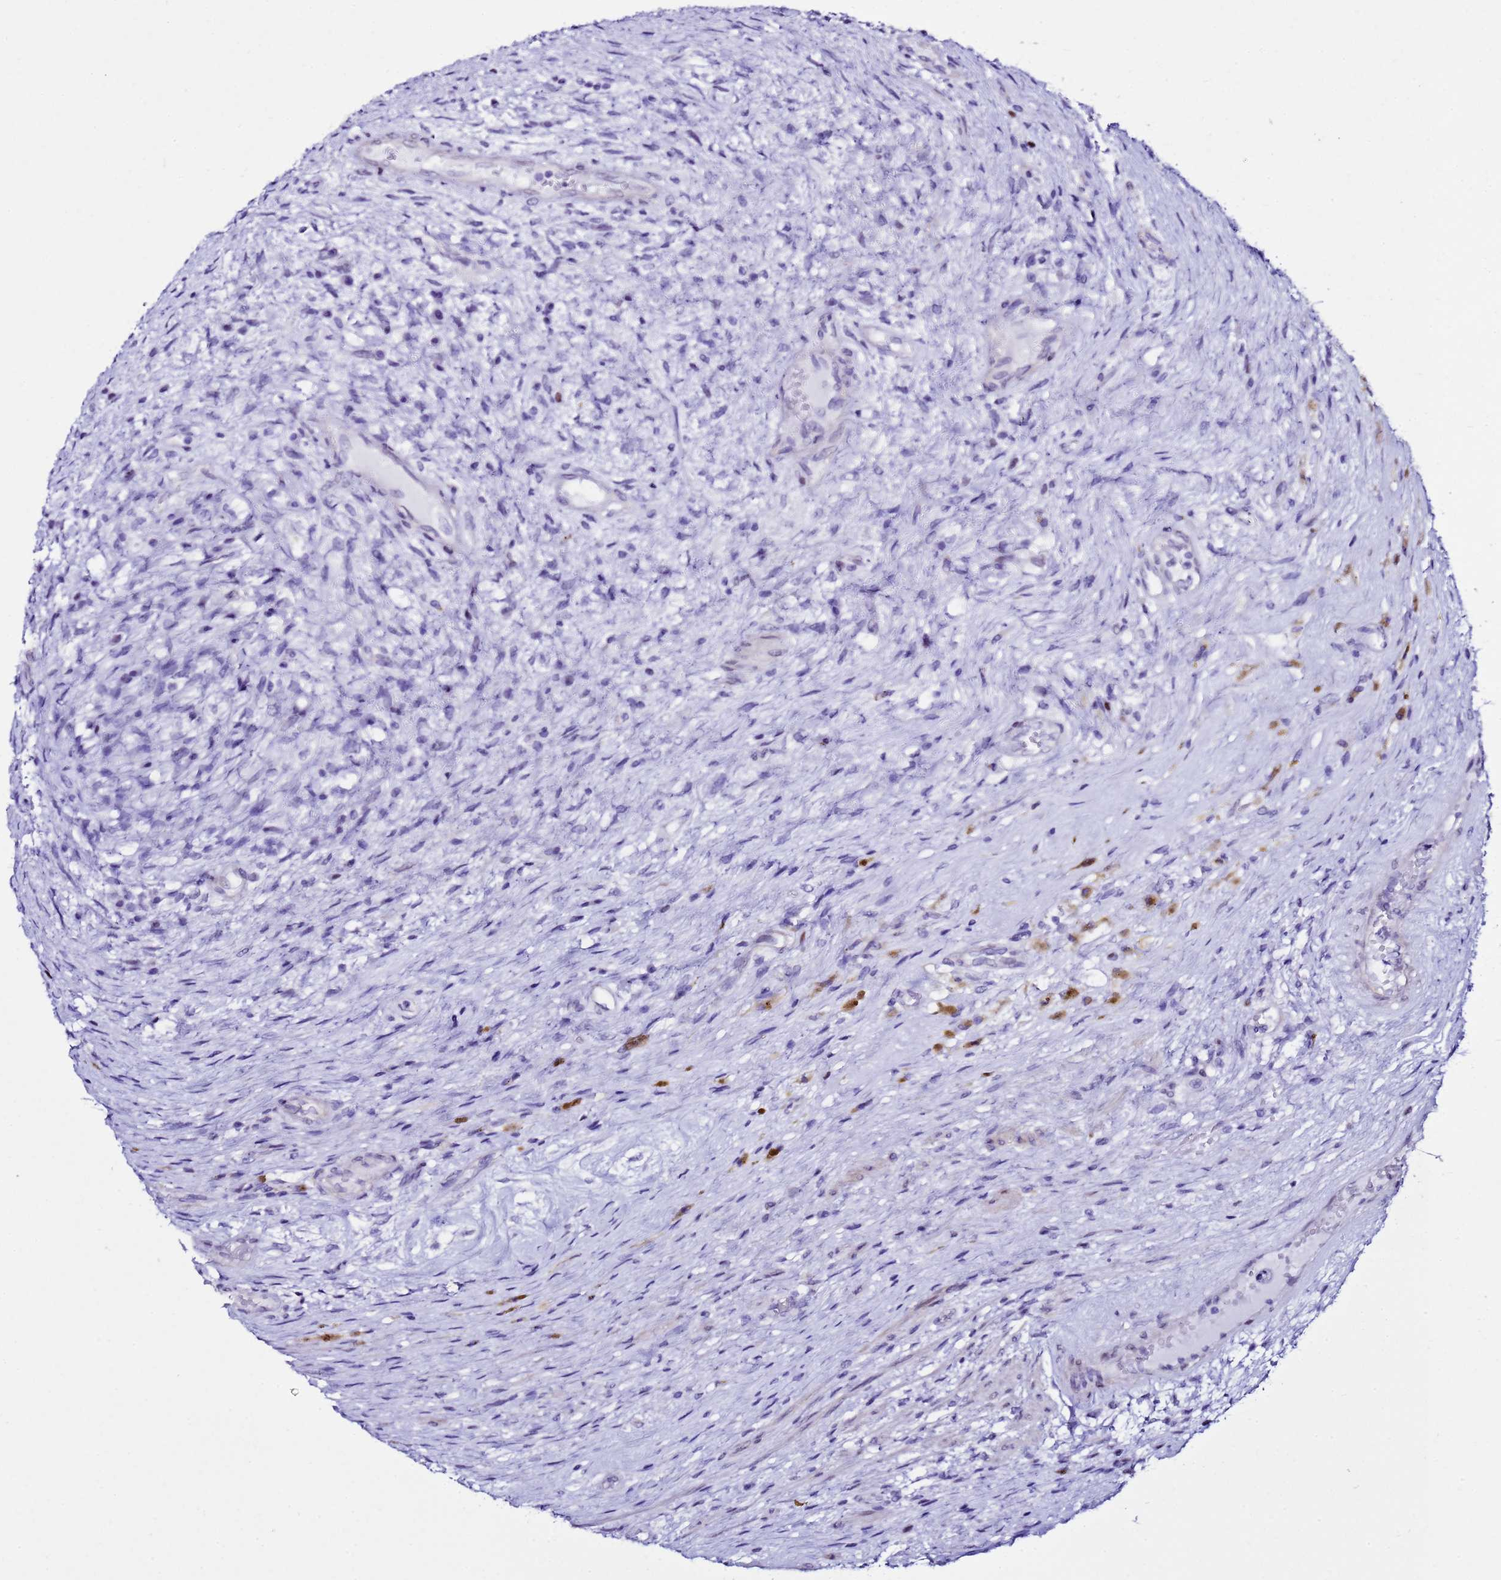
{"staining": {"intensity": "moderate", "quantity": "<25%", "location": "nuclear"}, "tissue": "testis cancer", "cell_type": "Tumor cells", "image_type": "cancer", "snomed": [{"axis": "morphology", "description": "Carcinoma, Embryonal, NOS"}, {"axis": "topography", "description": "Testis"}], "caption": "Embryonal carcinoma (testis) stained for a protein (brown) demonstrates moderate nuclear positive positivity in approximately <25% of tumor cells.", "gene": "BCL7A", "patient": {"sex": "male", "age": 26}}